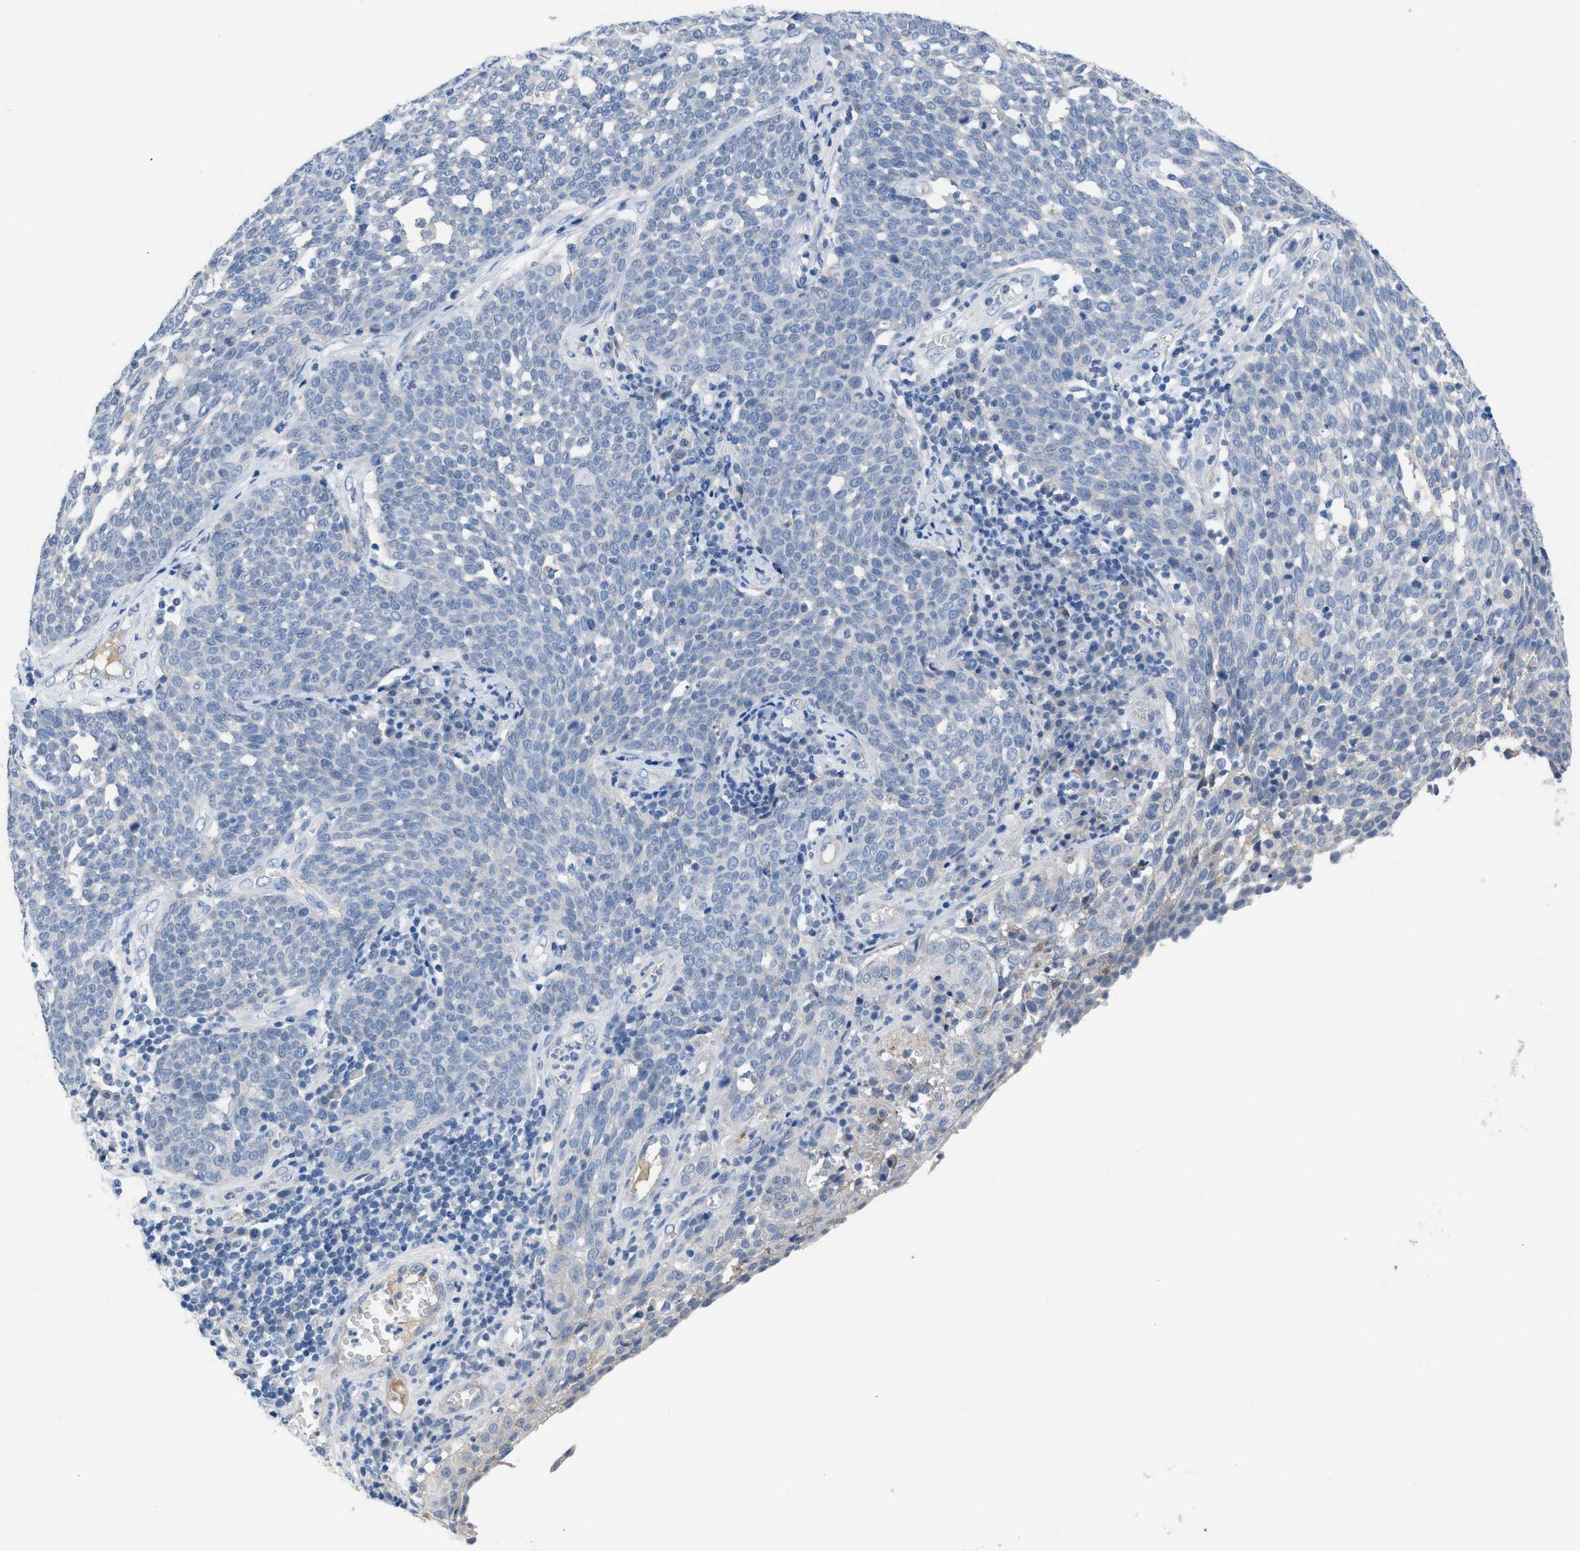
{"staining": {"intensity": "negative", "quantity": "none", "location": "none"}, "tissue": "cervical cancer", "cell_type": "Tumor cells", "image_type": "cancer", "snomed": [{"axis": "morphology", "description": "Squamous cell carcinoma, NOS"}, {"axis": "topography", "description": "Cervix"}], "caption": "Tumor cells show no significant protein expression in cervical squamous cell carcinoma.", "gene": "HPX", "patient": {"sex": "female", "age": 34}}